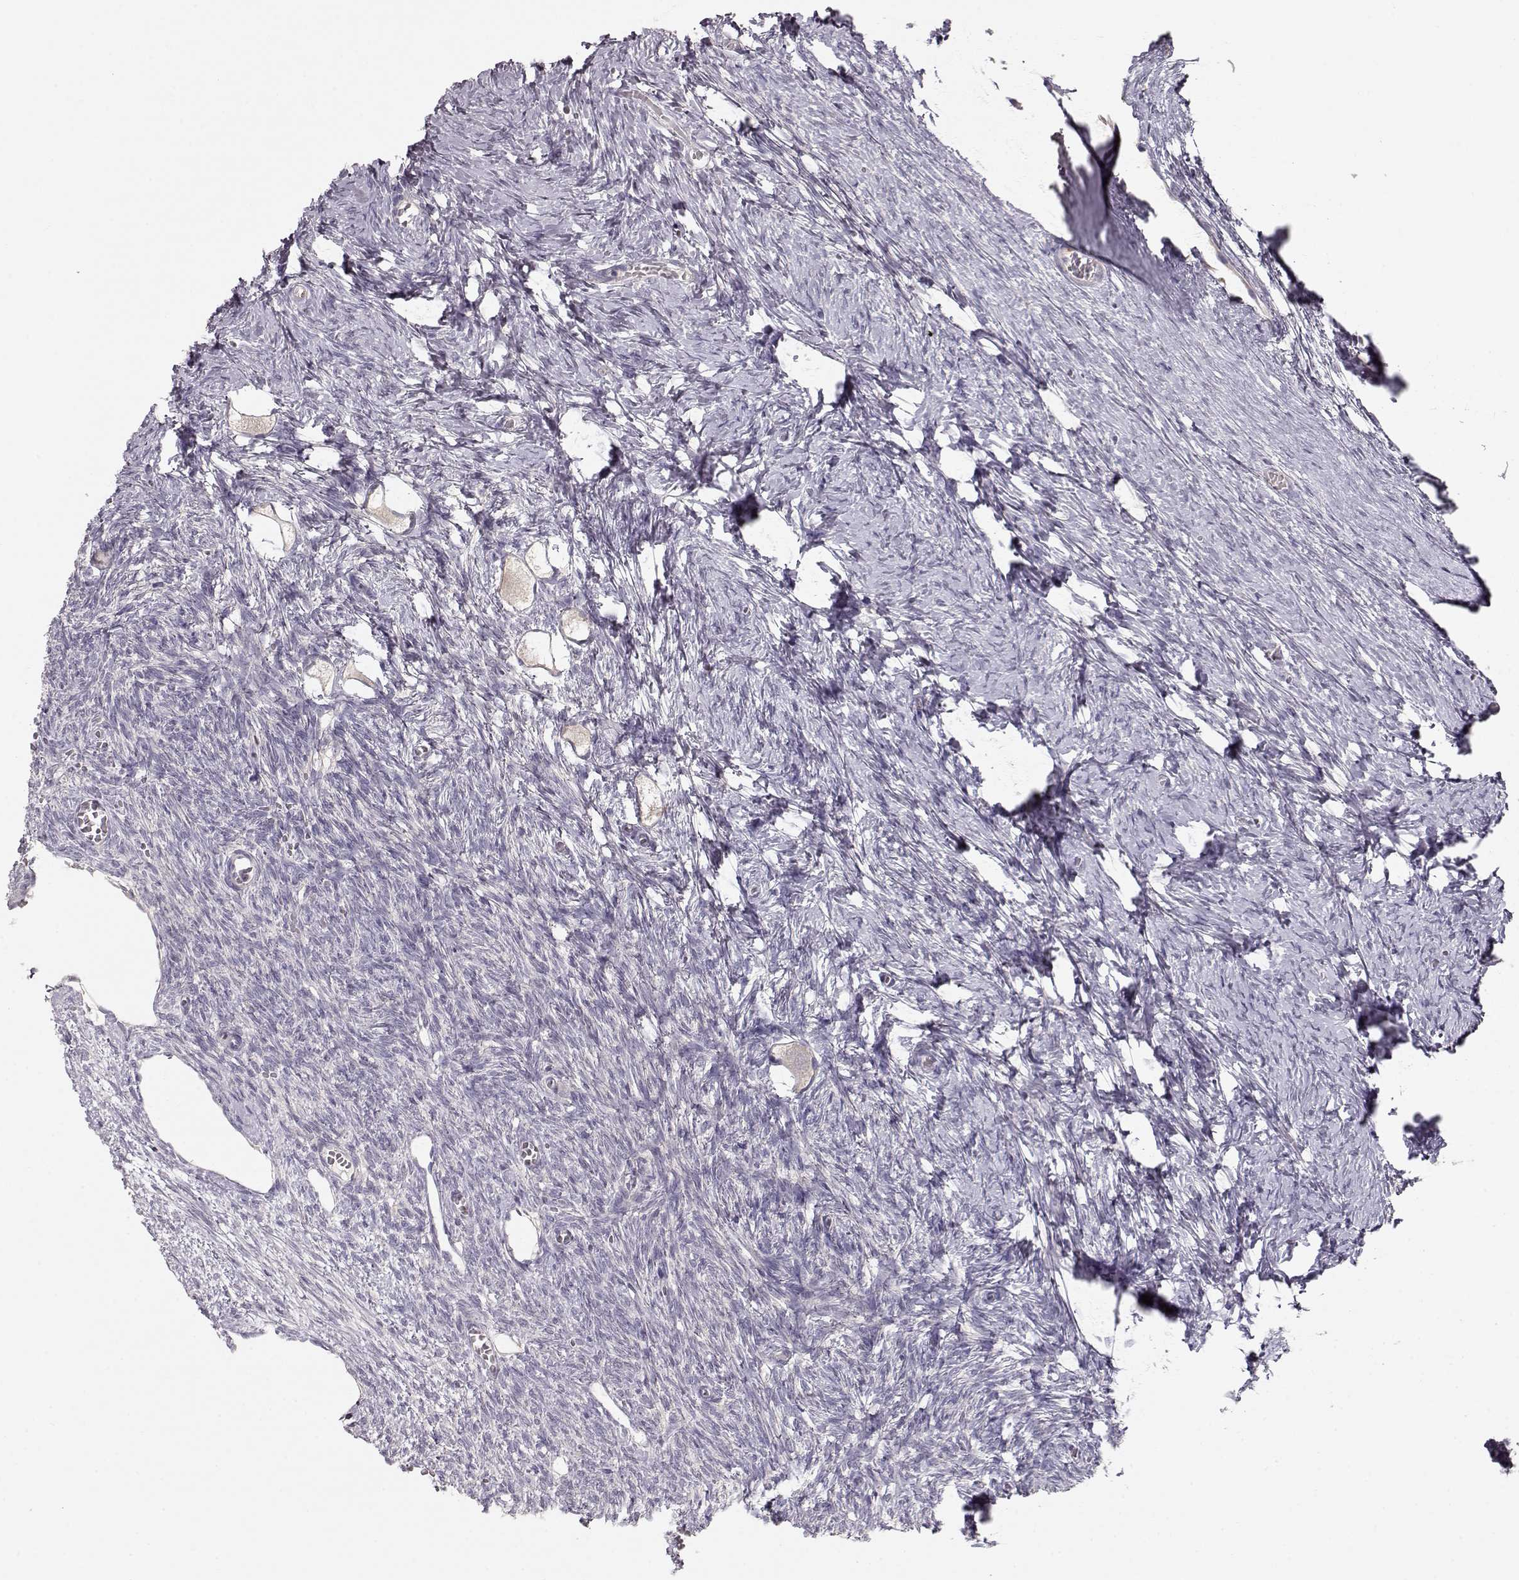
{"staining": {"intensity": "weak", "quantity": "<25%", "location": "cytoplasmic/membranous"}, "tissue": "ovary", "cell_type": "Follicle cells", "image_type": "normal", "snomed": [{"axis": "morphology", "description": "Normal tissue, NOS"}, {"axis": "topography", "description": "Ovary"}], "caption": "DAB immunohistochemical staining of normal ovary shows no significant positivity in follicle cells. Nuclei are stained in blue.", "gene": "ARHGAP8", "patient": {"sex": "female", "age": 27}}